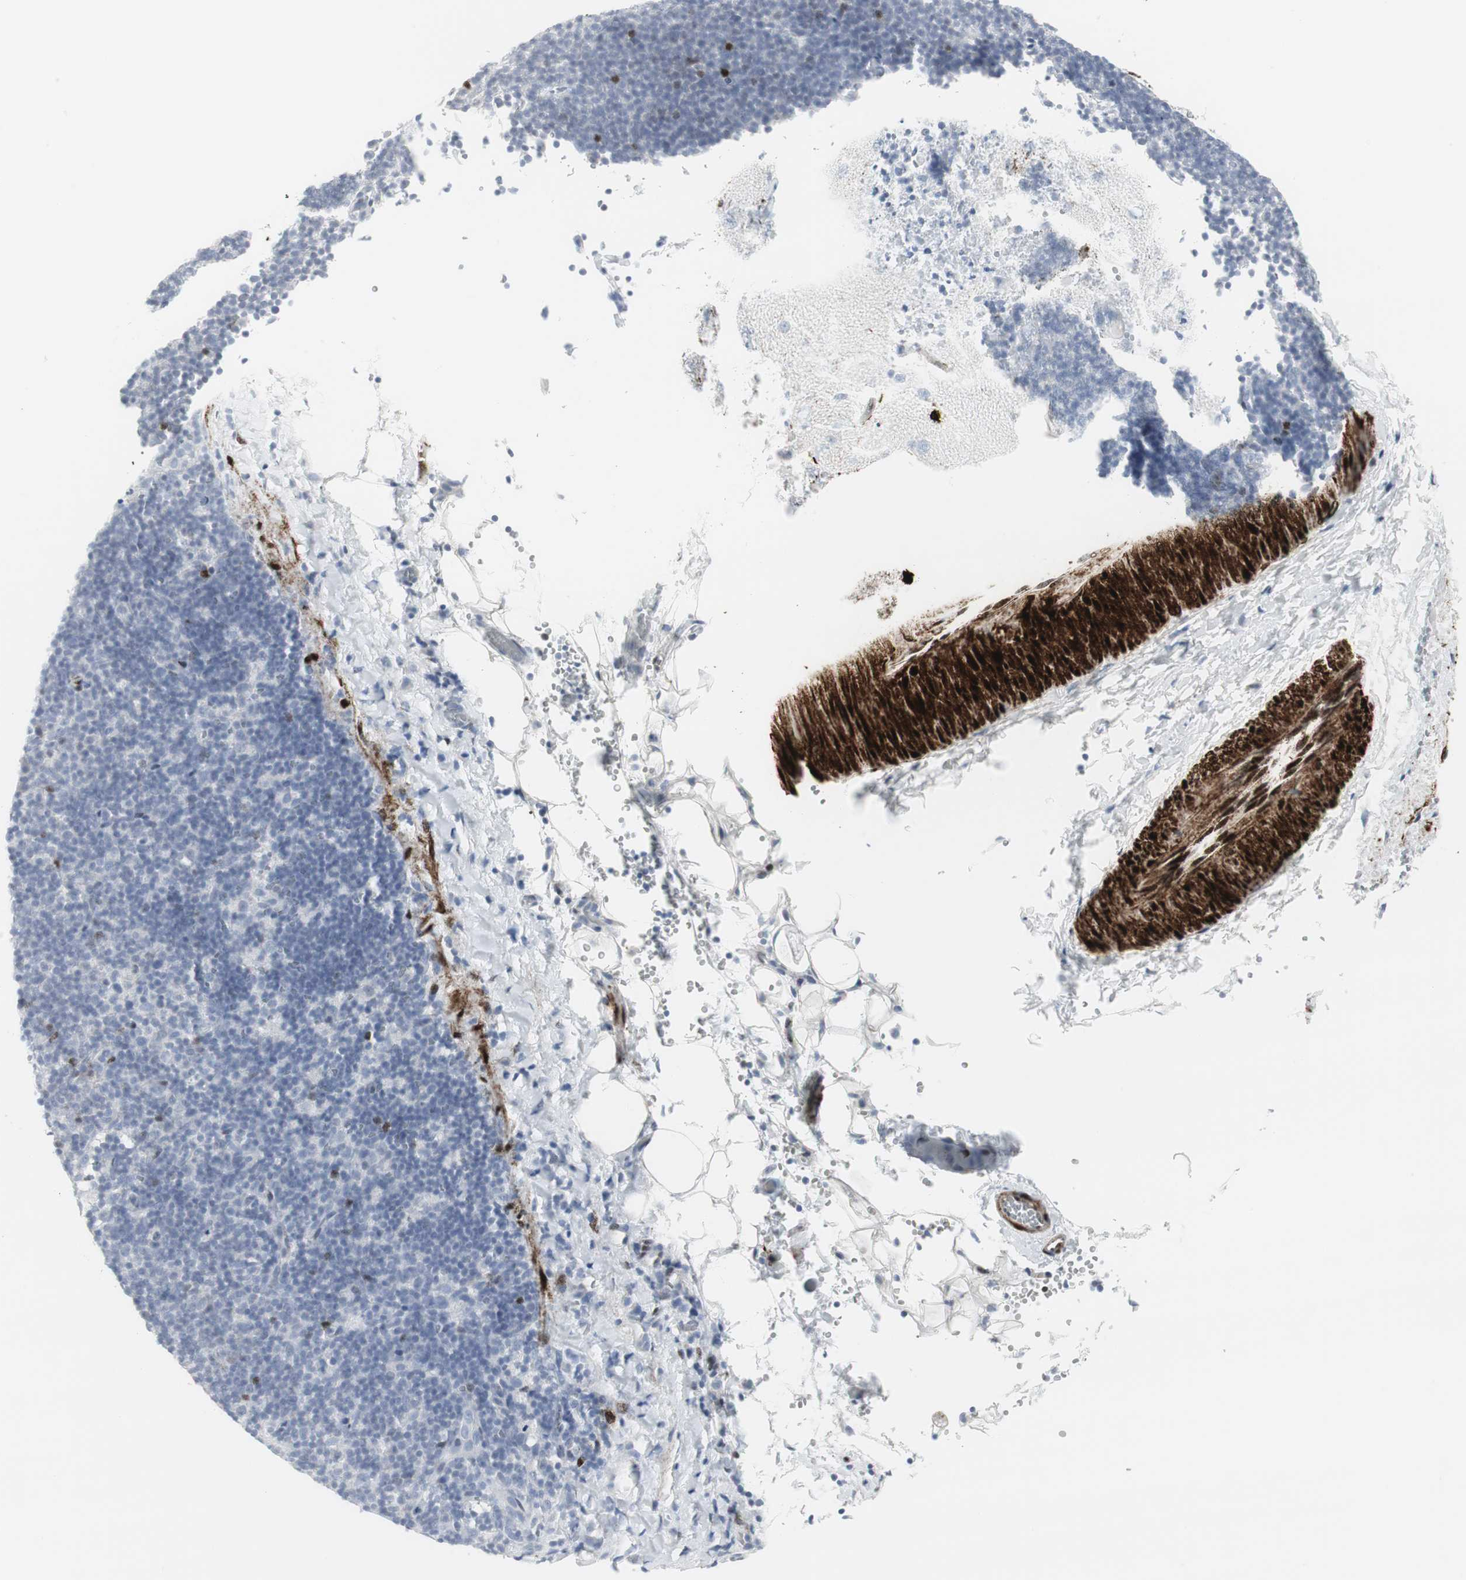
{"staining": {"intensity": "negative", "quantity": "none", "location": "none"}, "tissue": "lymphoma", "cell_type": "Tumor cells", "image_type": "cancer", "snomed": [{"axis": "morphology", "description": "Hodgkin's disease, NOS"}, {"axis": "topography", "description": "Lymph node"}], "caption": "DAB immunohistochemical staining of Hodgkin's disease exhibits no significant expression in tumor cells. (Stains: DAB immunohistochemistry with hematoxylin counter stain, Microscopy: brightfield microscopy at high magnification).", "gene": "PPP1R14A", "patient": {"sex": "female", "age": 57}}